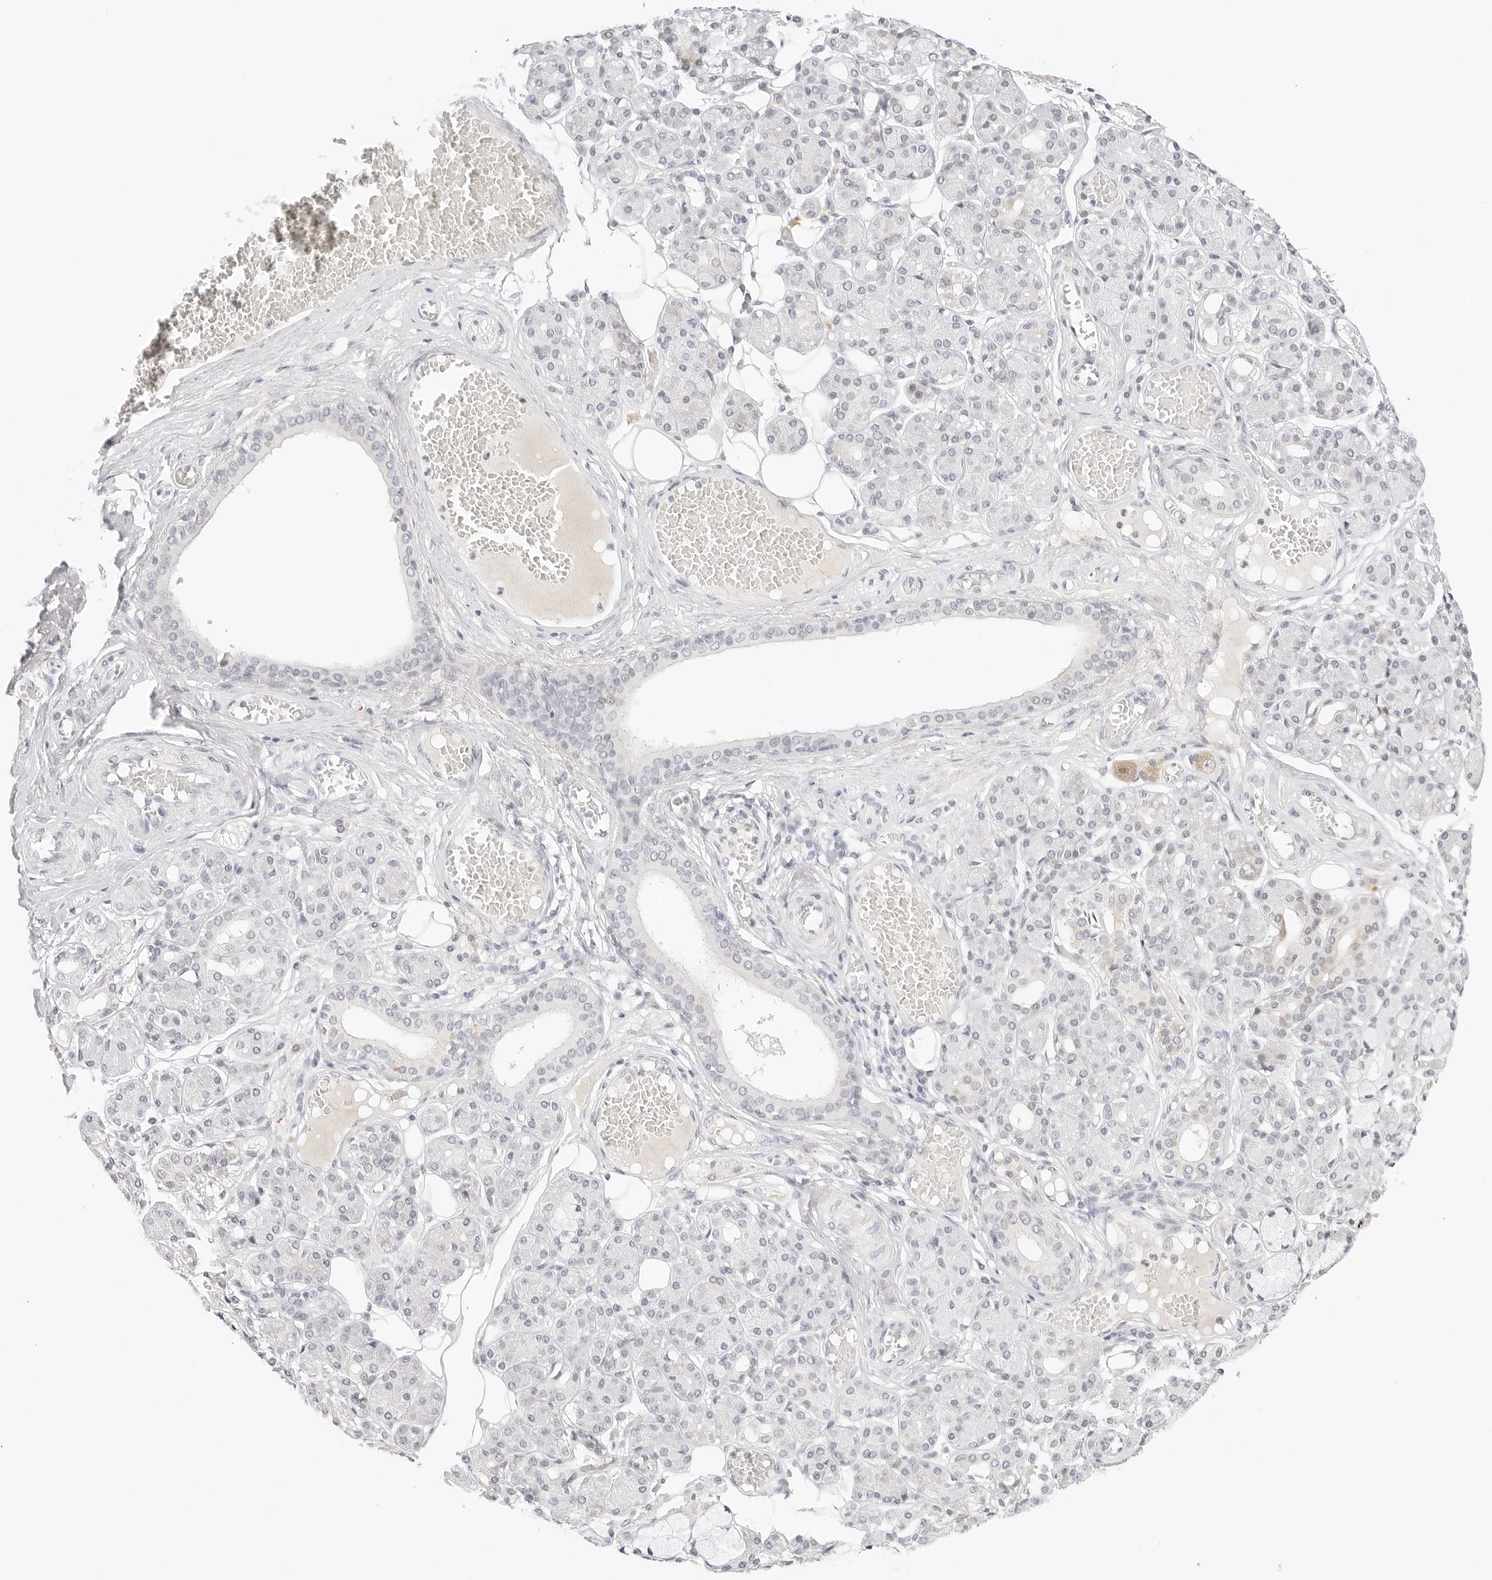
{"staining": {"intensity": "negative", "quantity": "none", "location": "none"}, "tissue": "salivary gland", "cell_type": "Glandular cells", "image_type": "normal", "snomed": [{"axis": "morphology", "description": "Normal tissue, NOS"}, {"axis": "topography", "description": "Salivary gland"}], "caption": "An IHC image of unremarkable salivary gland is shown. There is no staining in glandular cells of salivary gland.", "gene": "XKR4", "patient": {"sex": "male", "age": 63}}